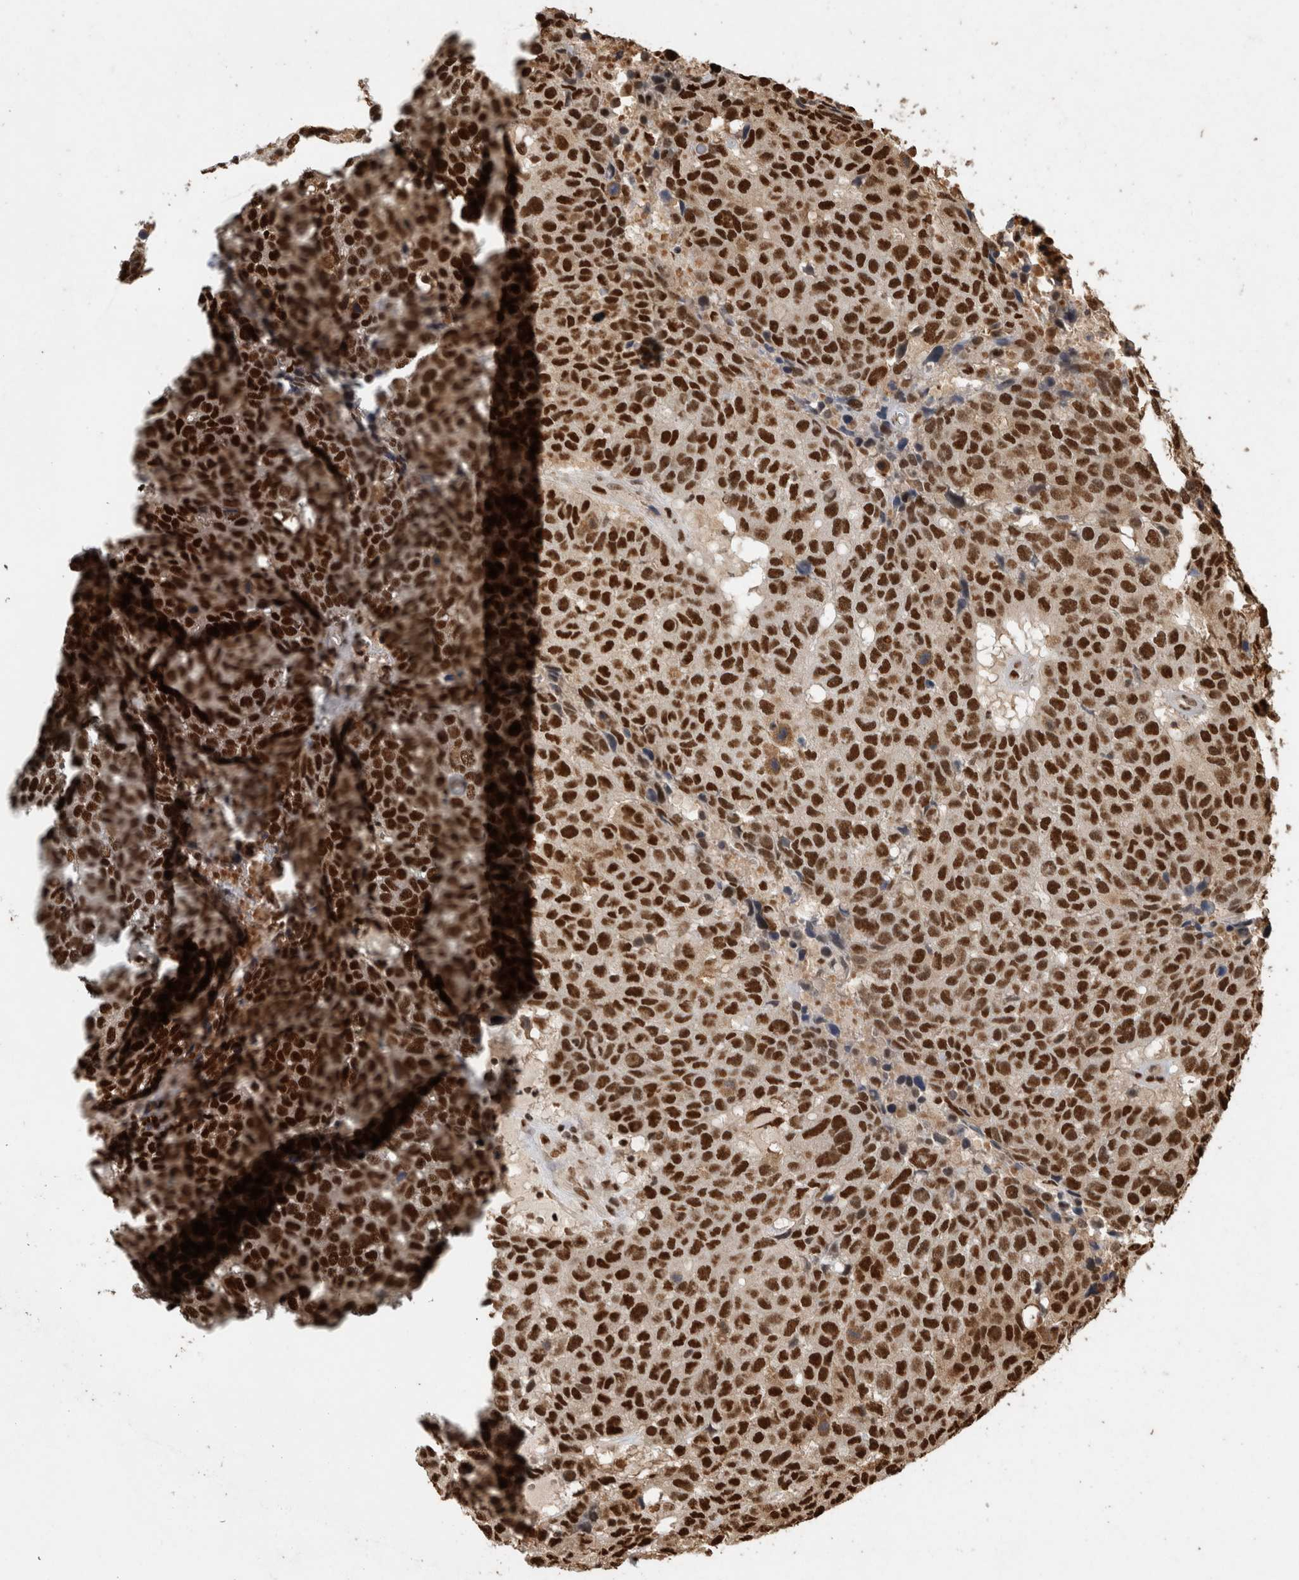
{"staining": {"intensity": "strong", "quantity": ">75%", "location": "nuclear"}, "tissue": "head and neck cancer", "cell_type": "Tumor cells", "image_type": "cancer", "snomed": [{"axis": "morphology", "description": "Squamous cell carcinoma, NOS"}, {"axis": "topography", "description": "Head-Neck"}], "caption": "Brown immunohistochemical staining in head and neck cancer (squamous cell carcinoma) demonstrates strong nuclear staining in about >75% of tumor cells.", "gene": "RAD50", "patient": {"sex": "male", "age": 66}}